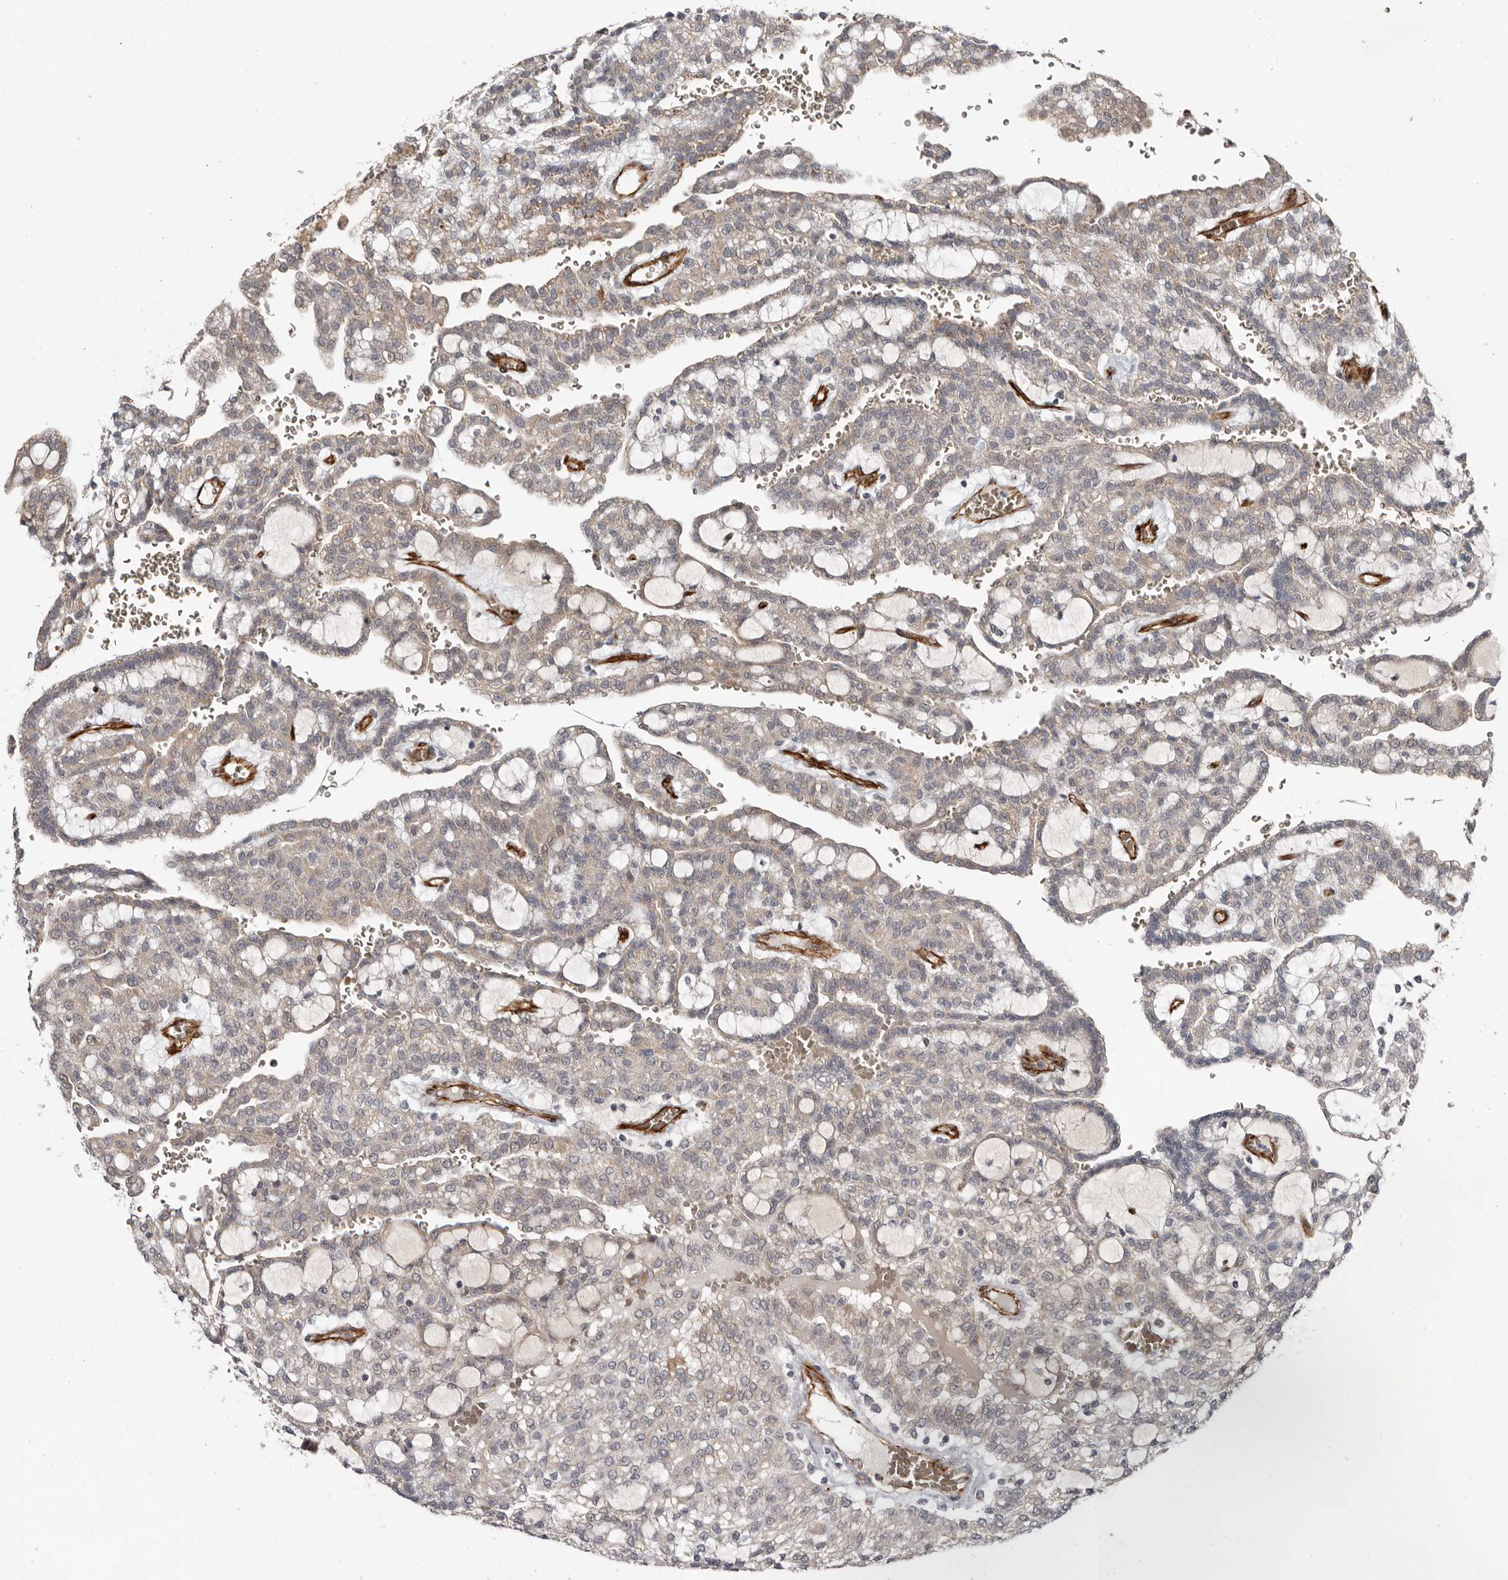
{"staining": {"intensity": "weak", "quantity": "<25%", "location": "cytoplasmic/membranous"}, "tissue": "renal cancer", "cell_type": "Tumor cells", "image_type": "cancer", "snomed": [{"axis": "morphology", "description": "Adenocarcinoma, NOS"}, {"axis": "topography", "description": "Kidney"}], "caption": "This is a histopathology image of immunohistochemistry staining of renal cancer, which shows no expression in tumor cells.", "gene": "RANBP17", "patient": {"sex": "male", "age": 63}}